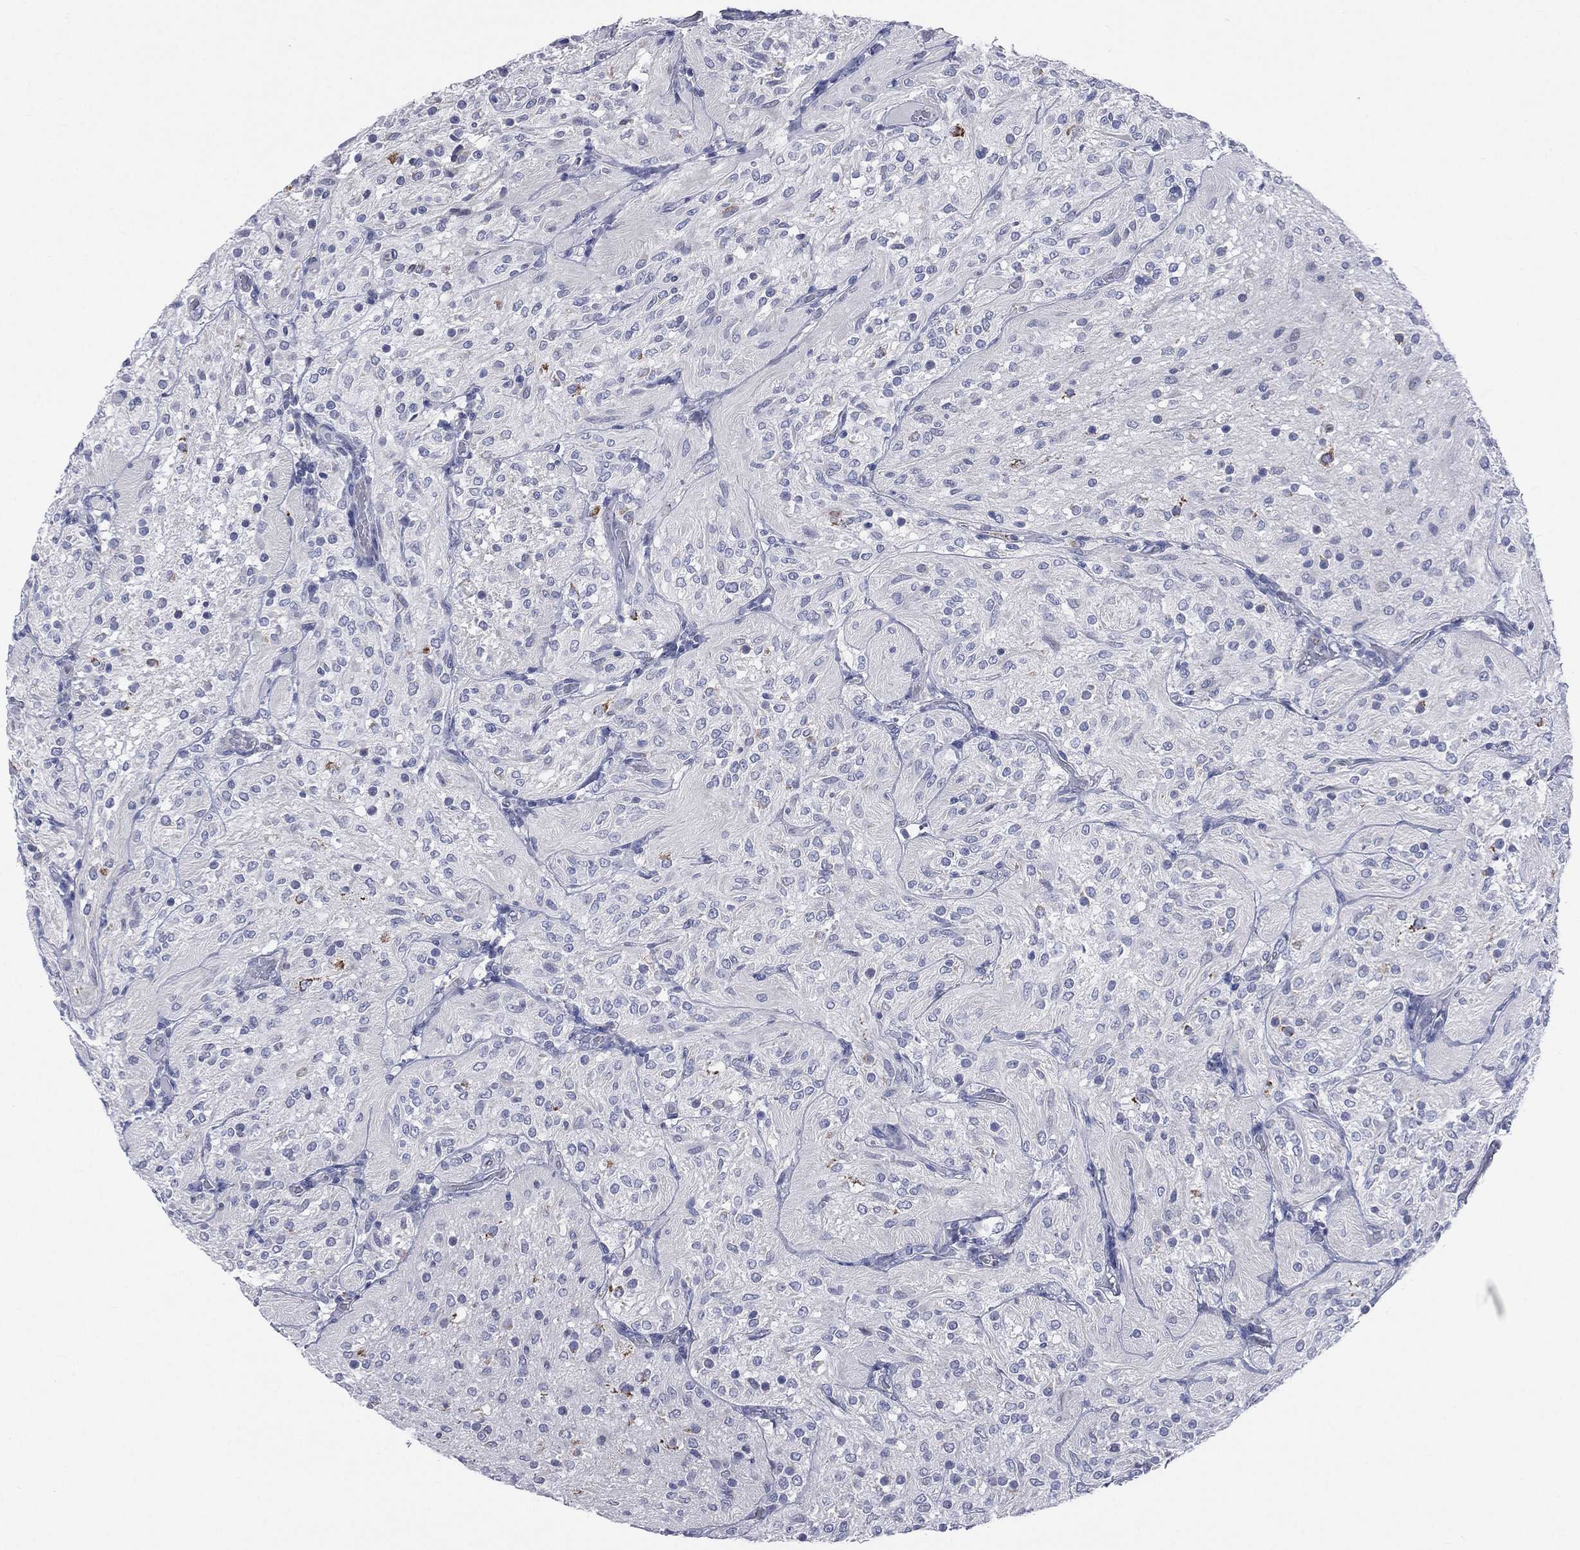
{"staining": {"intensity": "negative", "quantity": "none", "location": "none"}, "tissue": "glioma", "cell_type": "Tumor cells", "image_type": "cancer", "snomed": [{"axis": "morphology", "description": "Glioma, malignant, Low grade"}, {"axis": "topography", "description": "Brain"}], "caption": "Glioma was stained to show a protein in brown. There is no significant expression in tumor cells. Brightfield microscopy of immunohistochemistry stained with DAB (brown) and hematoxylin (blue), captured at high magnification.", "gene": "AKAP3", "patient": {"sex": "male", "age": 3}}